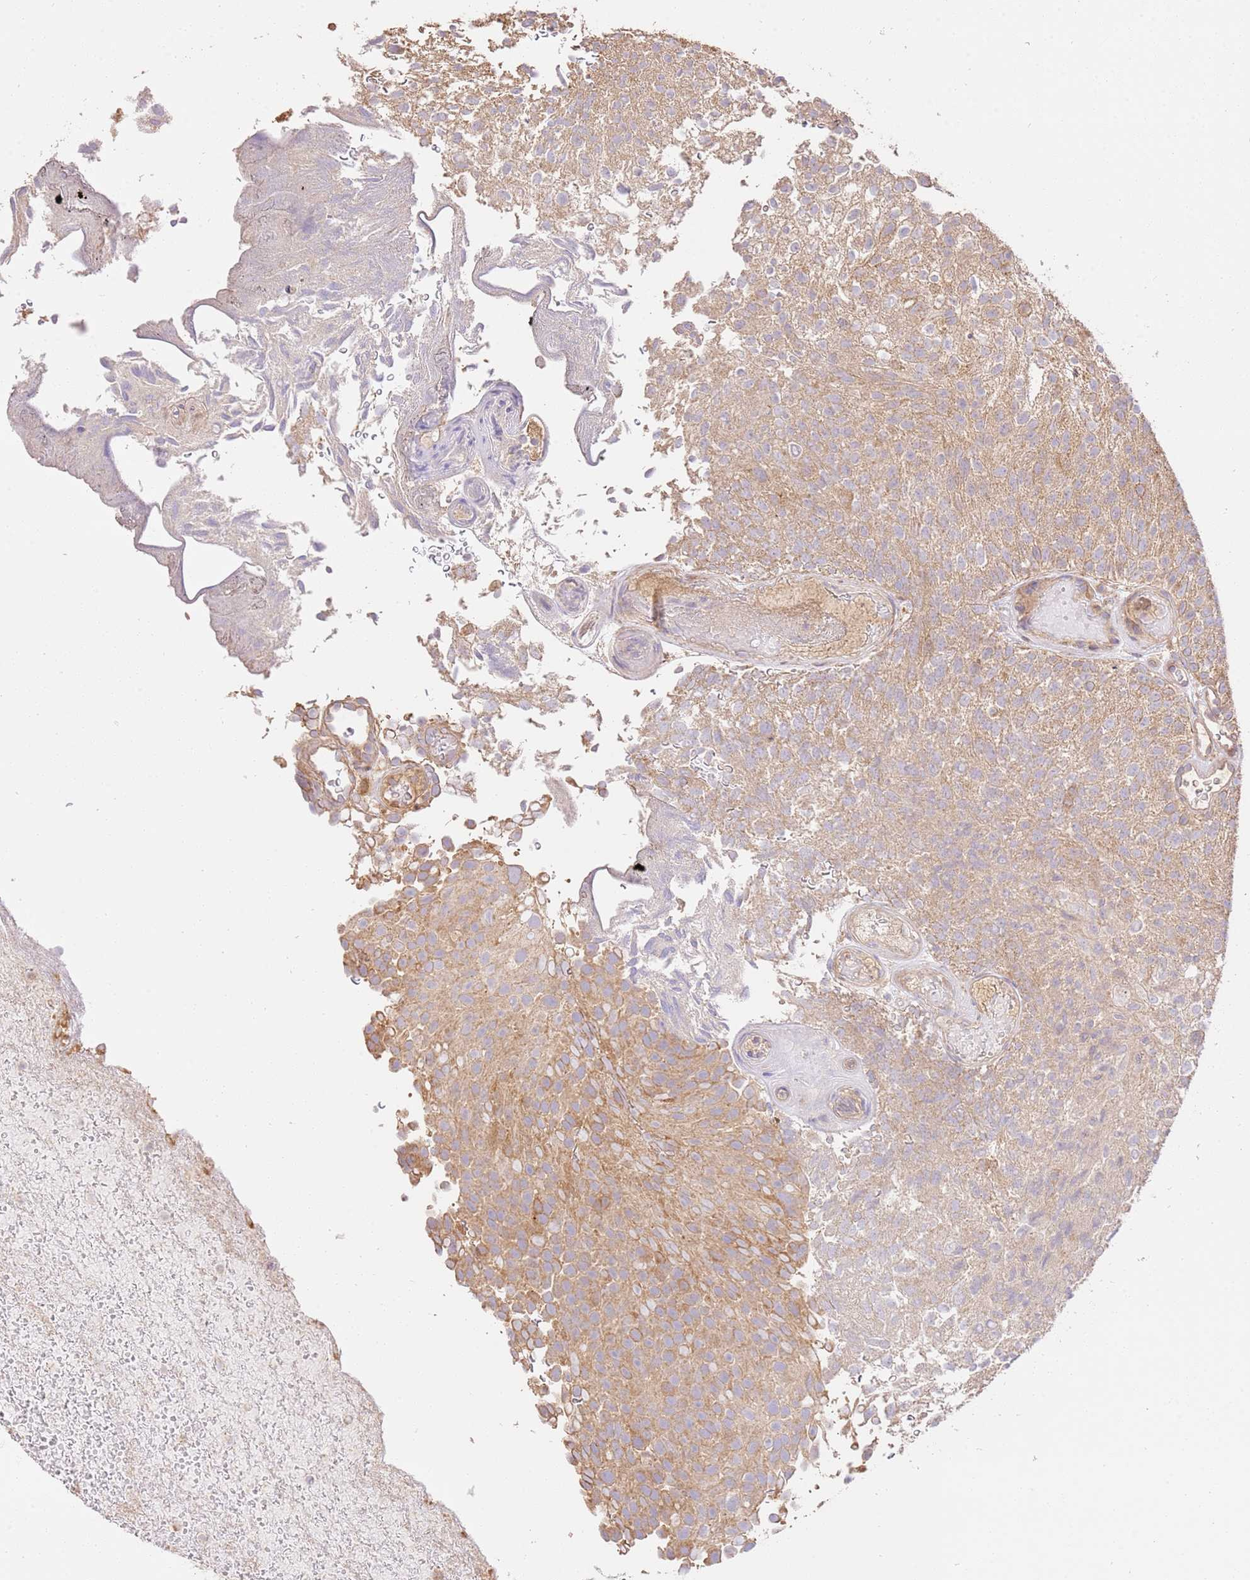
{"staining": {"intensity": "moderate", "quantity": "25%-75%", "location": "cytoplasmic/membranous"}, "tissue": "urothelial cancer", "cell_type": "Tumor cells", "image_type": "cancer", "snomed": [{"axis": "morphology", "description": "Urothelial carcinoma, Low grade"}, {"axis": "topography", "description": "Urinary bladder"}], "caption": "Human urothelial carcinoma (low-grade) stained for a protein (brown) displays moderate cytoplasmic/membranous positive staining in about 25%-75% of tumor cells.", "gene": "CEP55", "patient": {"sex": "male", "age": 78}}